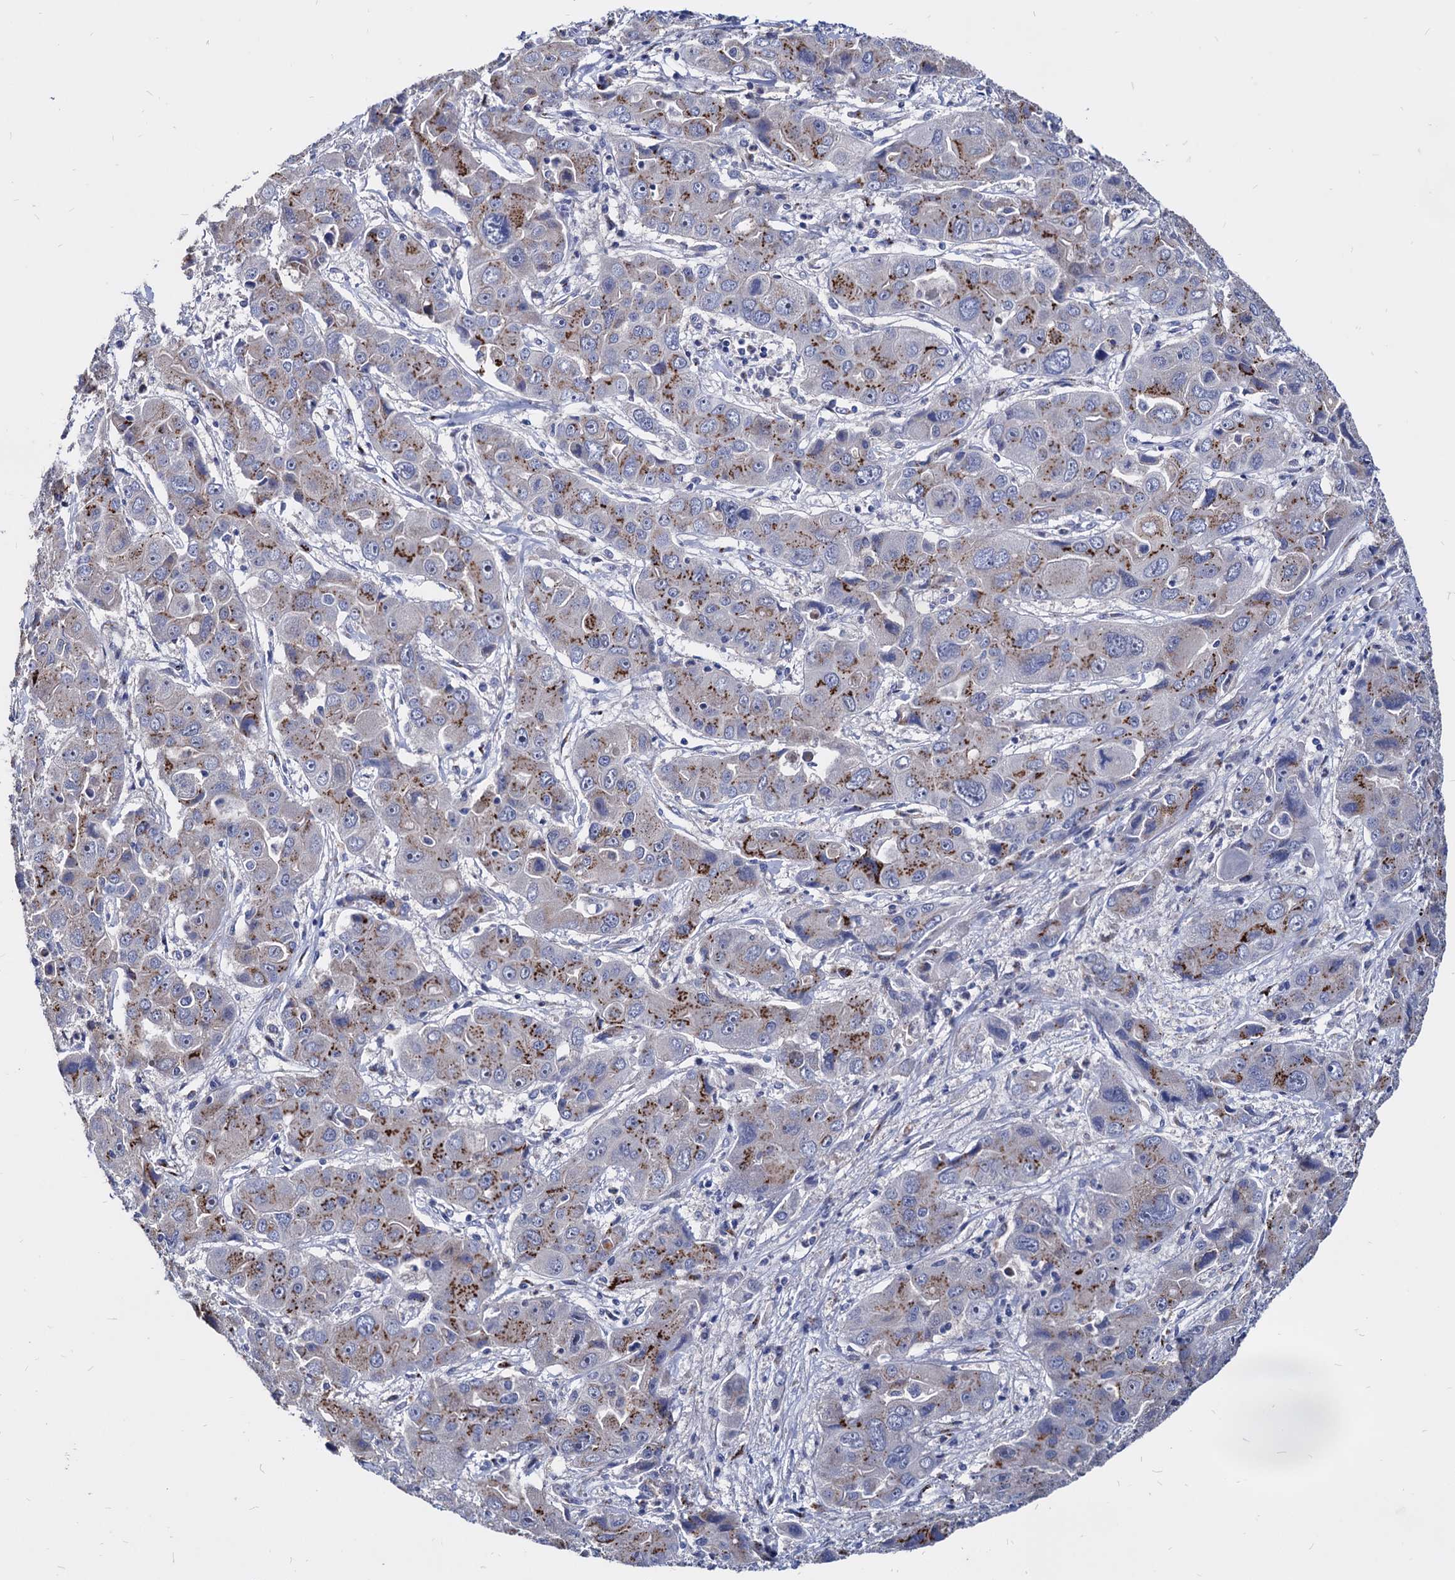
{"staining": {"intensity": "moderate", "quantity": ">75%", "location": "cytoplasmic/membranous"}, "tissue": "liver cancer", "cell_type": "Tumor cells", "image_type": "cancer", "snomed": [{"axis": "morphology", "description": "Cholangiocarcinoma"}, {"axis": "topography", "description": "Liver"}], "caption": "Immunohistochemistry (IHC) staining of liver cancer, which displays medium levels of moderate cytoplasmic/membranous staining in approximately >75% of tumor cells indicating moderate cytoplasmic/membranous protein positivity. The staining was performed using DAB (brown) for protein detection and nuclei were counterstained in hematoxylin (blue).", "gene": "ESD", "patient": {"sex": "male", "age": 67}}